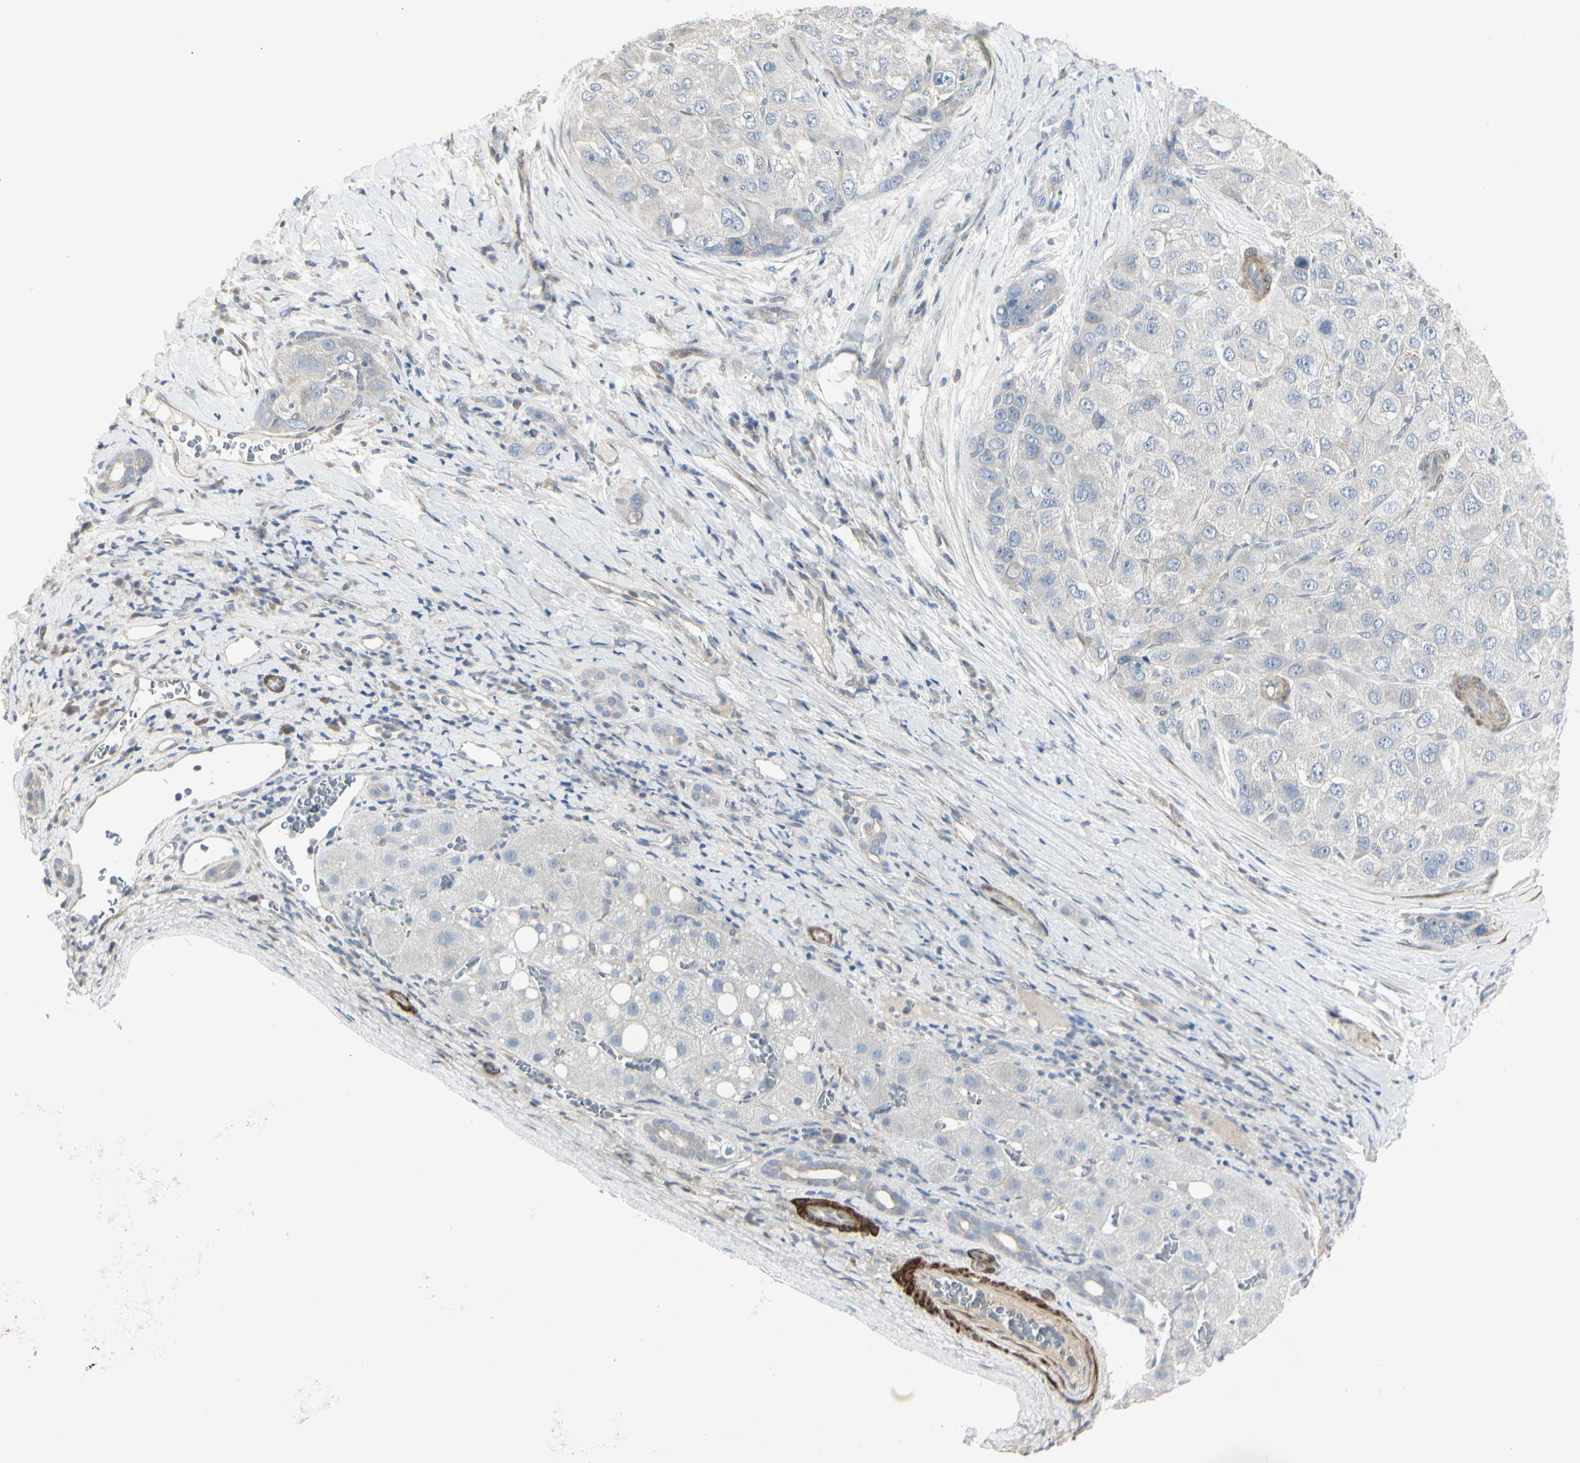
{"staining": {"intensity": "negative", "quantity": "none", "location": "none"}, "tissue": "liver cancer", "cell_type": "Tumor cells", "image_type": "cancer", "snomed": [{"axis": "morphology", "description": "Carcinoma, Hepatocellular, NOS"}, {"axis": "topography", "description": "Liver"}], "caption": "A histopathology image of human liver cancer (hepatocellular carcinoma) is negative for staining in tumor cells.", "gene": "DMPK", "patient": {"sex": "male", "age": 80}}